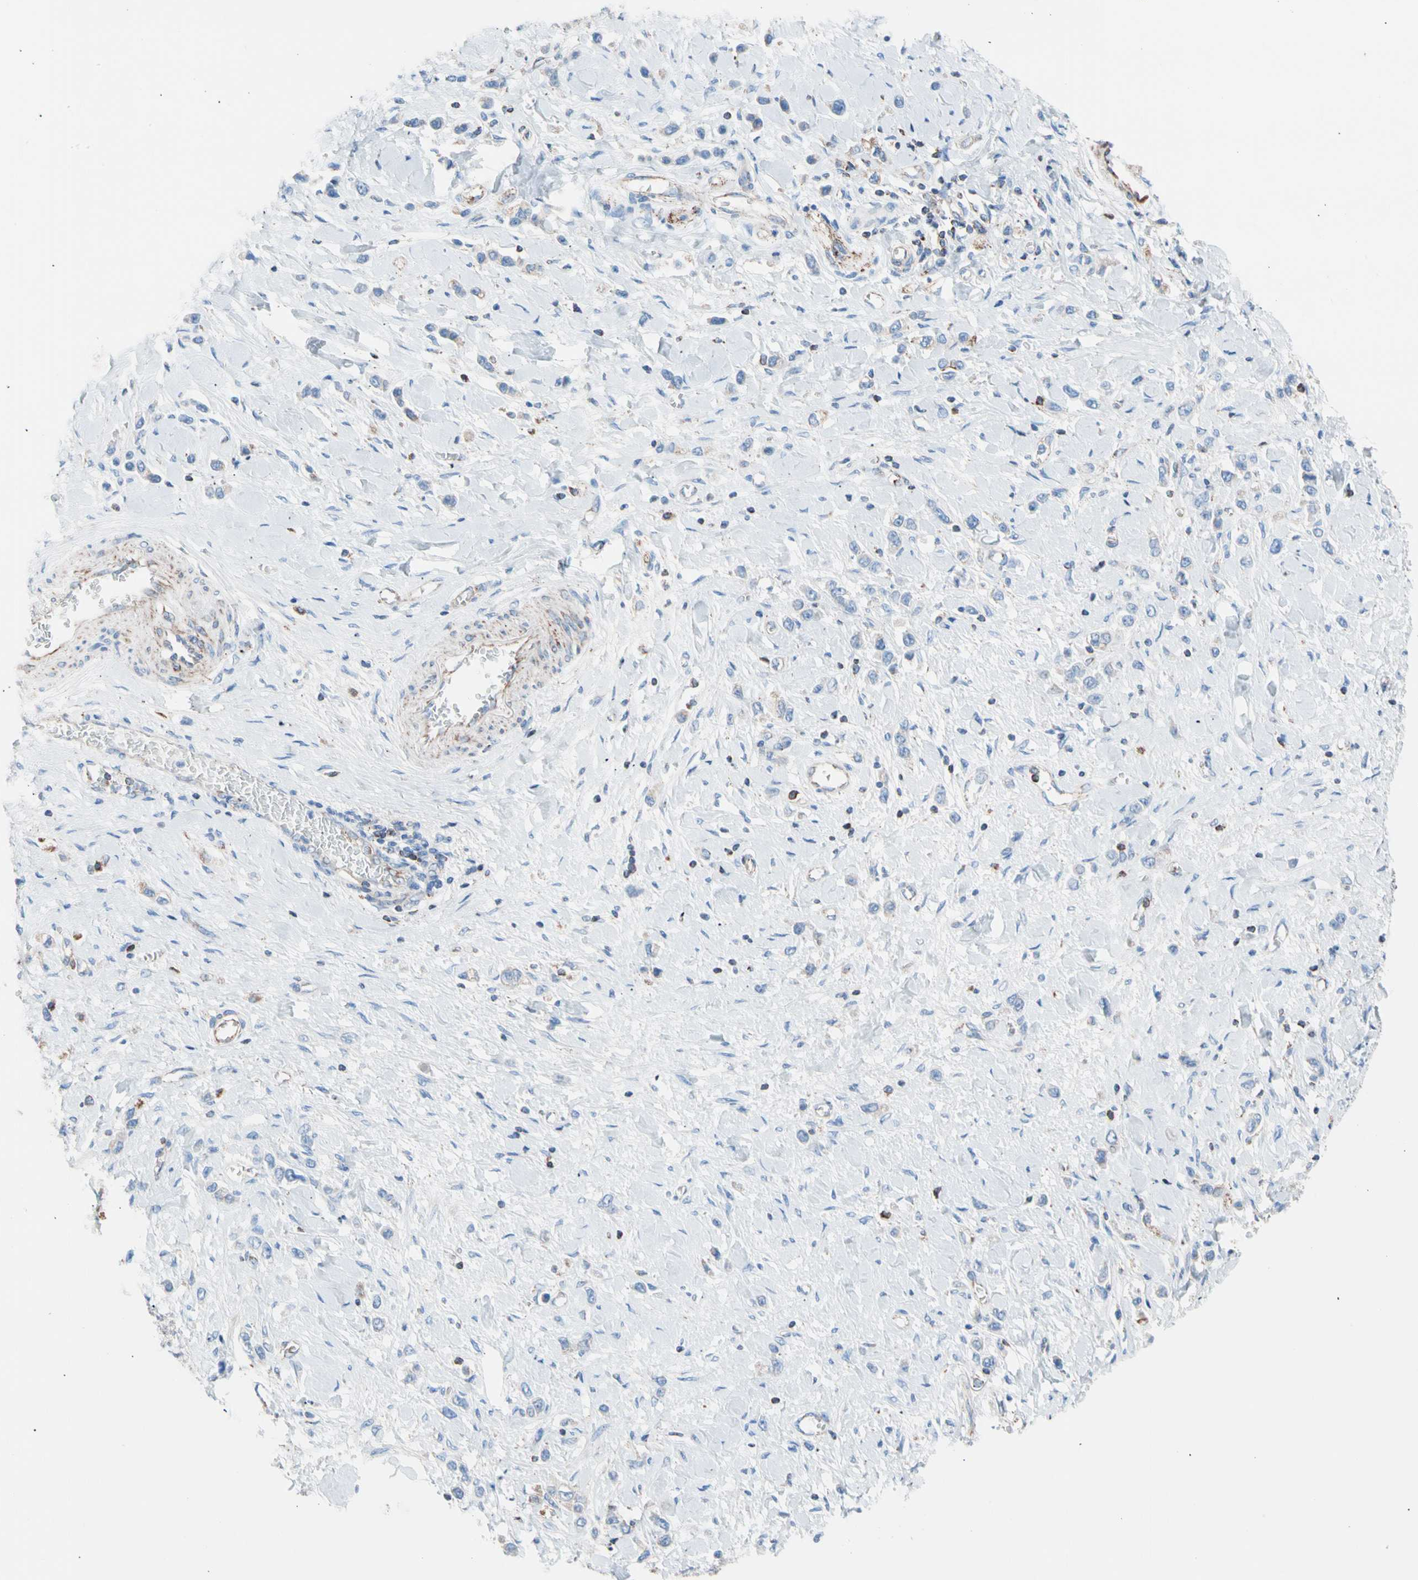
{"staining": {"intensity": "negative", "quantity": "none", "location": "none"}, "tissue": "stomach cancer", "cell_type": "Tumor cells", "image_type": "cancer", "snomed": [{"axis": "morphology", "description": "Normal tissue, NOS"}, {"axis": "morphology", "description": "Adenocarcinoma, NOS"}, {"axis": "topography", "description": "Stomach, upper"}, {"axis": "topography", "description": "Stomach"}], "caption": "Photomicrograph shows no significant protein staining in tumor cells of stomach cancer (adenocarcinoma).", "gene": "HK1", "patient": {"sex": "female", "age": 65}}